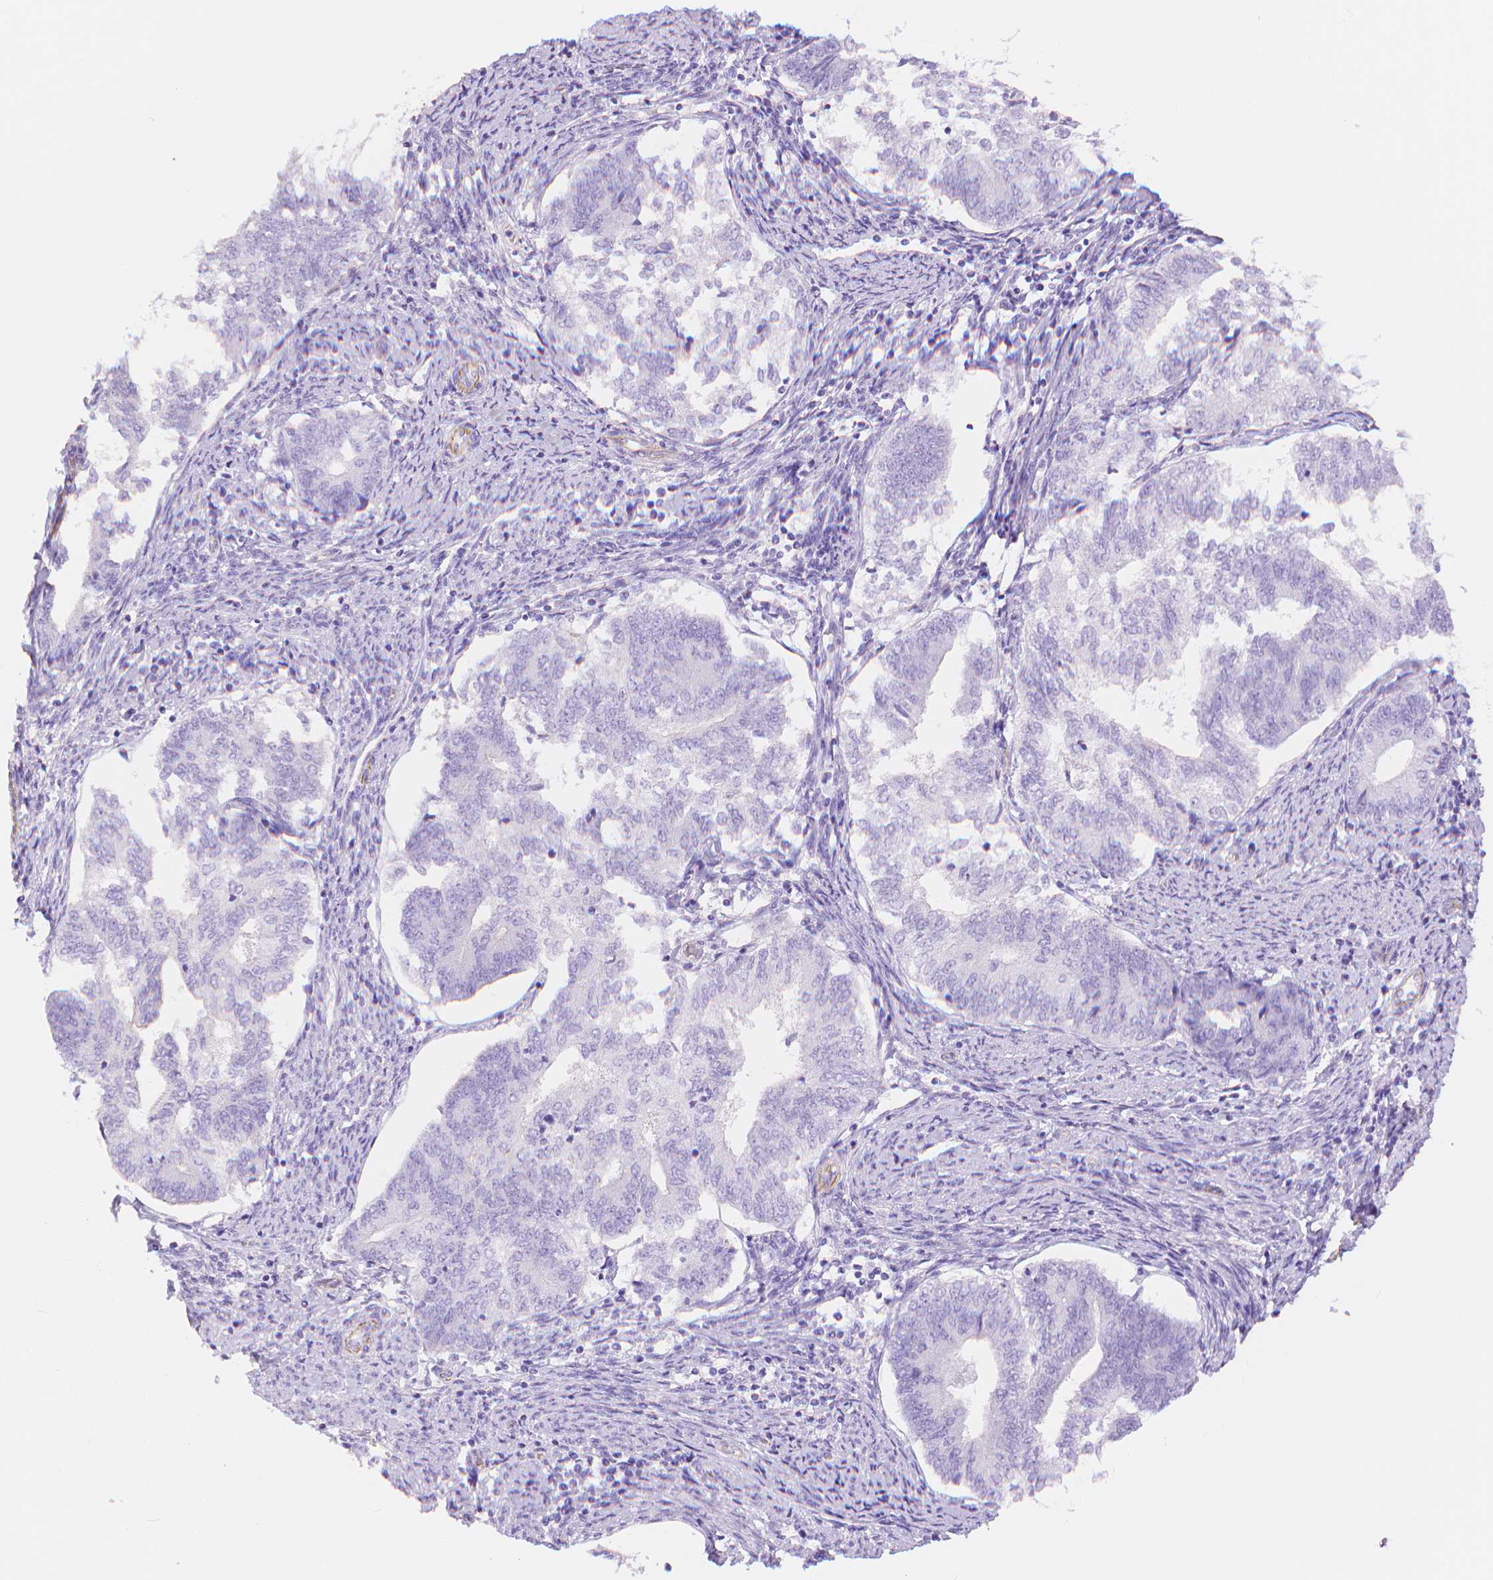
{"staining": {"intensity": "negative", "quantity": "none", "location": "none"}, "tissue": "endometrial cancer", "cell_type": "Tumor cells", "image_type": "cancer", "snomed": [{"axis": "morphology", "description": "Adenocarcinoma, NOS"}, {"axis": "topography", "description": "Endometrium"}], "caption": "Tumor cells show no significant staining in endometrial adenocarcinoma.", "gene": "SLC27A5", "patient": {"sex": "female", "age": 65}}